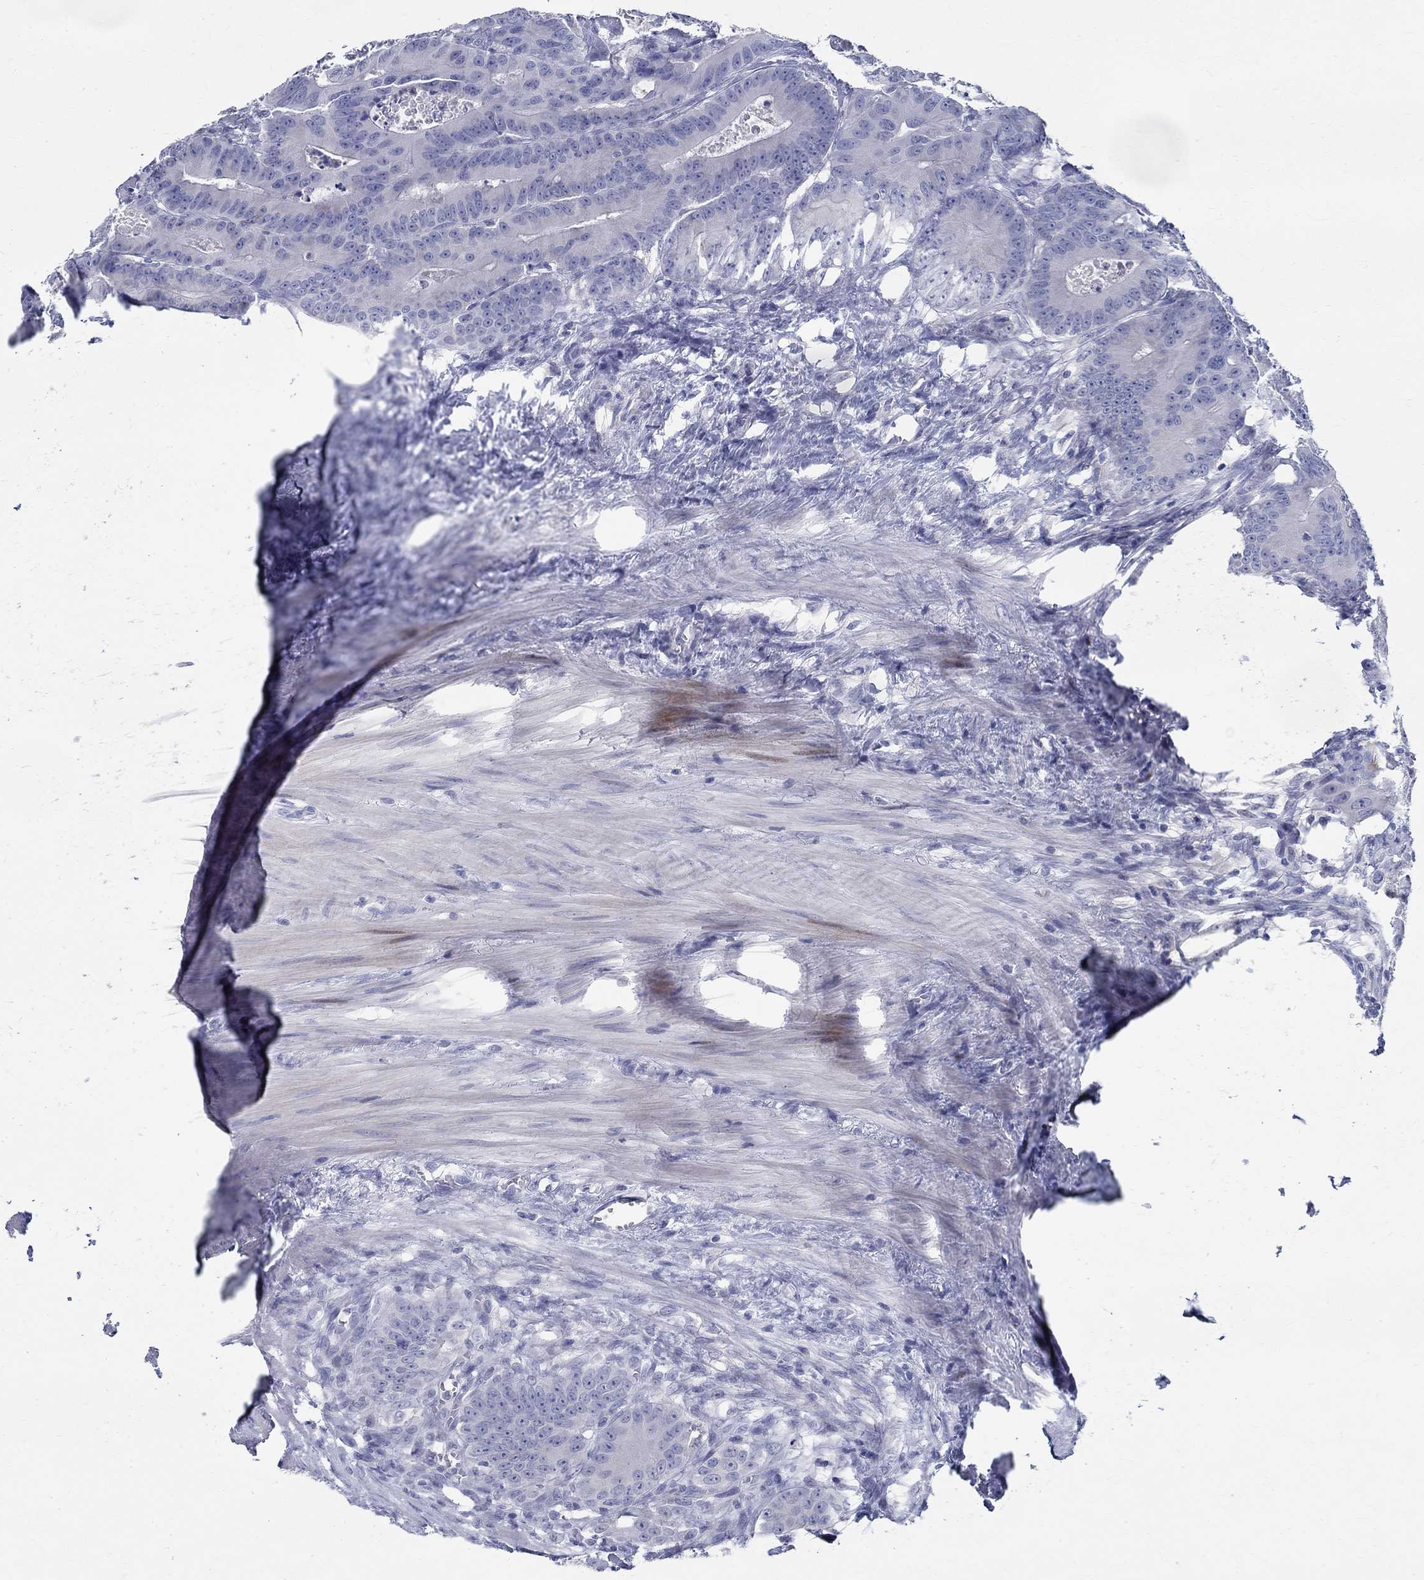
{"staining": {"intensity": "negative", "quantity": "none", "location": "none"}, "tissue": "colorectal cancer", "cell_type": "Tumor cells", "image_type": "cancer", "snomed": [{"axis": "morphology", "description": "Adenocarcinoma, NOS"}, {"axis": "topography", "description": "Rectum"}], "caption": "Protein analysis of colorectal cancer (adenocarcinoma) demonstrates no significant expression in tumor cells. (DAB (3,3'-diaminobenzidine) immunohistochemistry (IHC), high magnification).", "gene": "CETN1", "patient": {"sex": "male", "age": 64}}